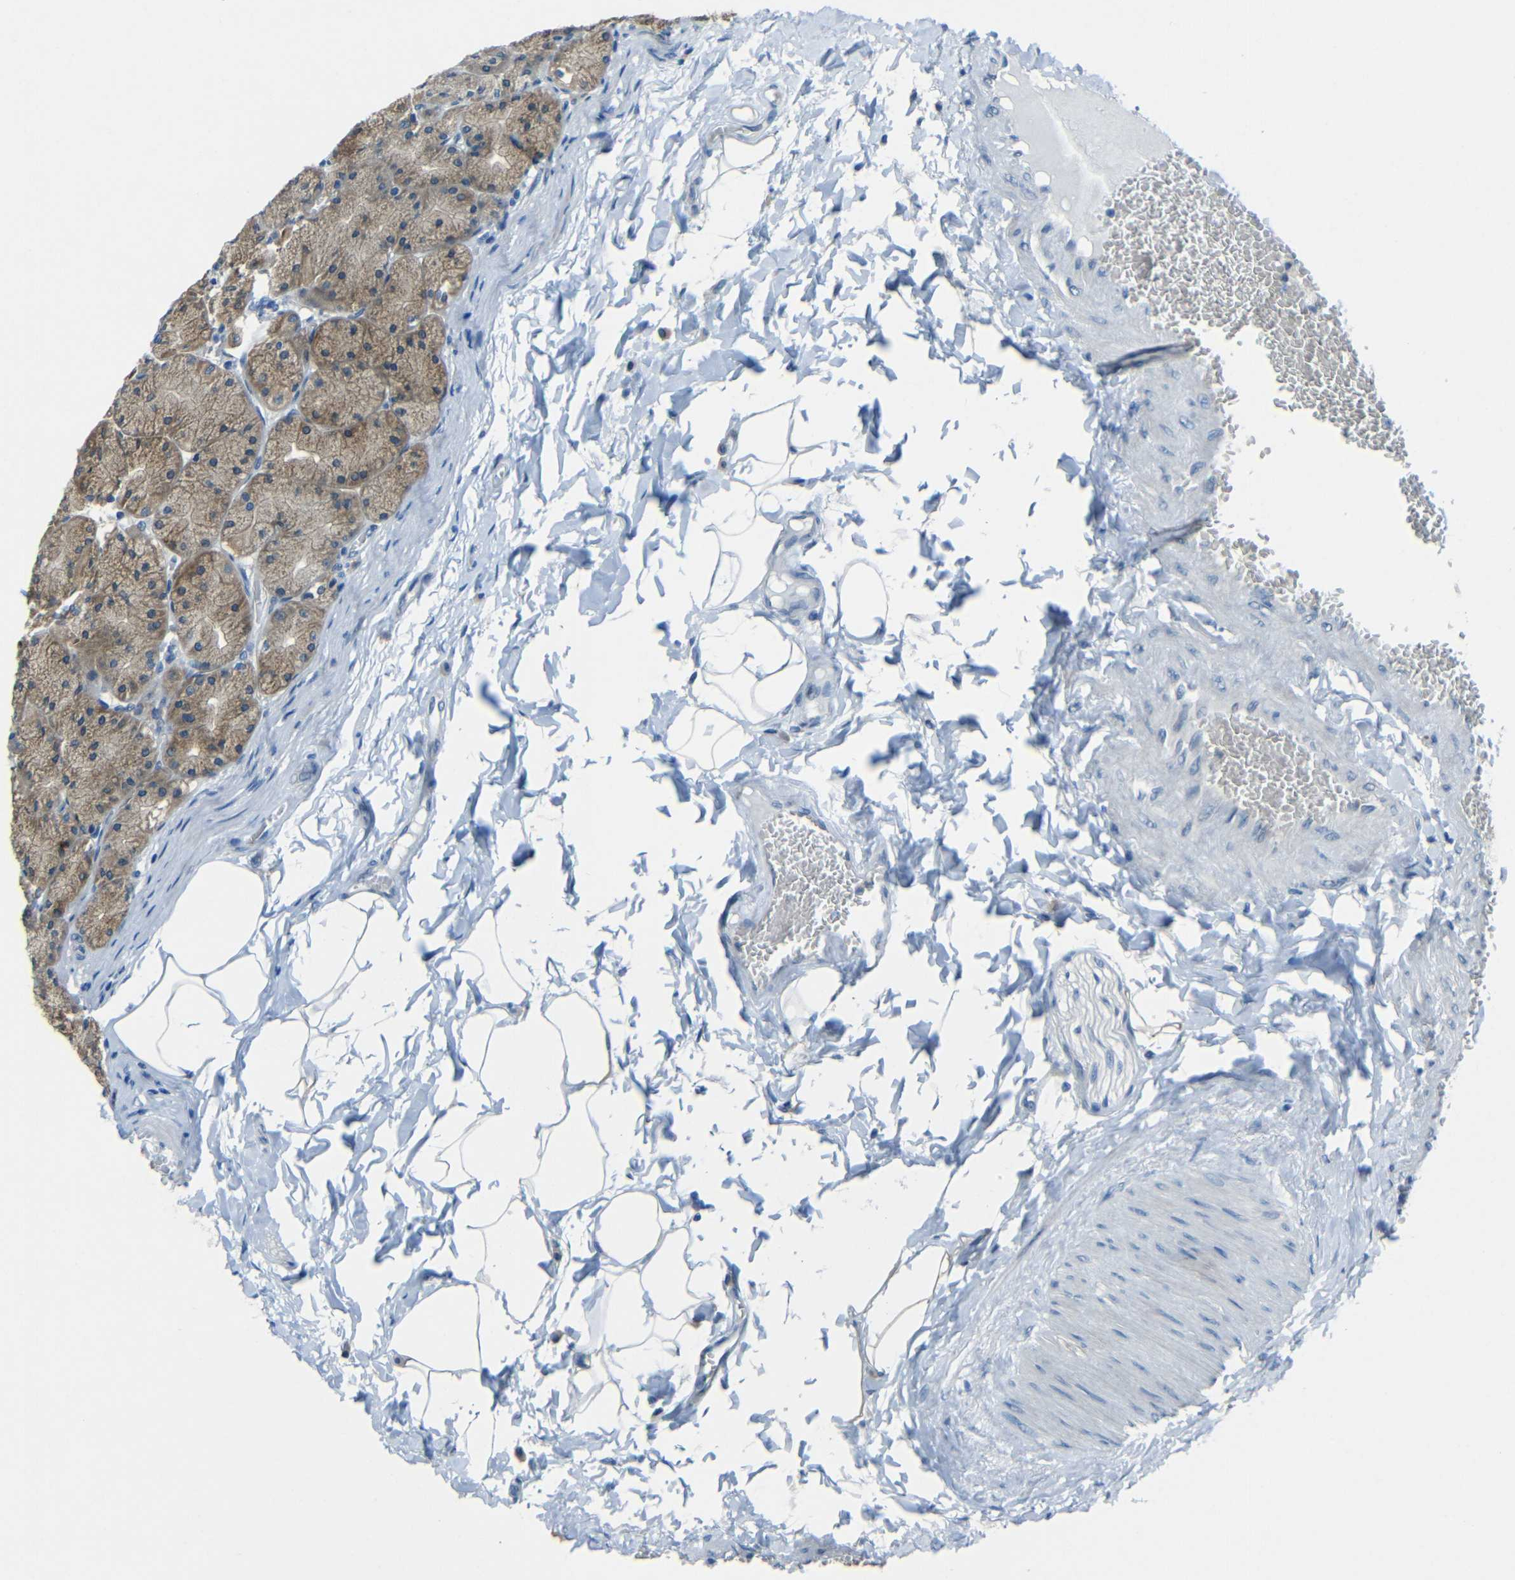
{"staining": {"intensity": "moderate", "quantity": ">75%", "location": "cytoplasmic/membranous"}, "tissue": "stomach", "cell_type": "Glandular cells", "image_type": "normal", "snomed": [{"axis": "morphology", "description": "Normal tissue, NOS"}, {"axis": "topography", "description": "Stomach, upper"}], "caption": "IHC micrograph of unremarkable human stomach stained for a protein (brown), which exhibits medium levels of moderate cytoplasmic/membranous staining in about >75% of glandular cells.", "gene": "ANKRD22", "patient": {"sex": "female", "age": 56}}